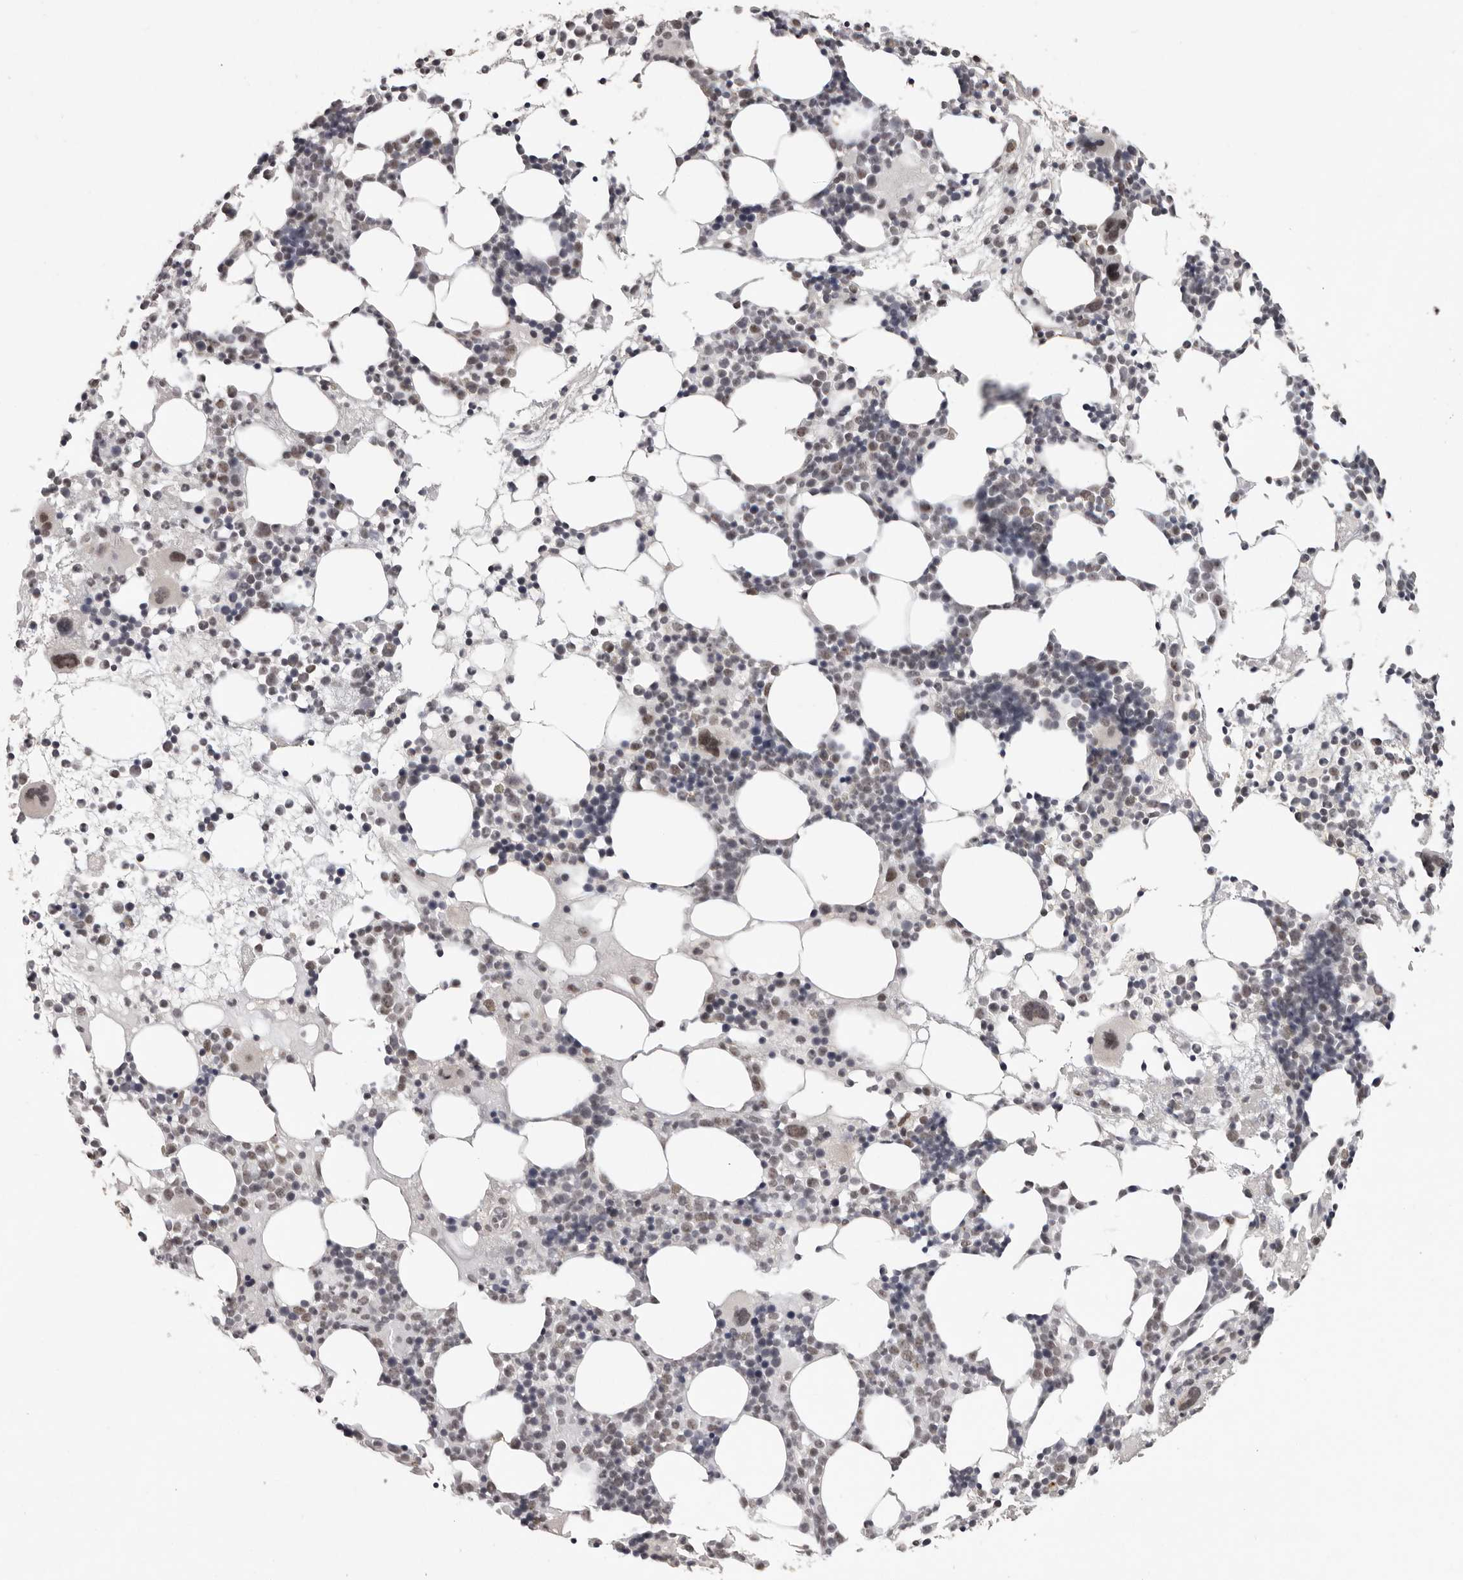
{"staining": {"intensity": "moderate", "quantity": "<25%", "location": "nuclear"}, "tissue": "bone marrow", "cell_type": "Hematopoietic cells", "image_type": "normal", "snomed": [{"axis": "morphology", "description": "Normal tissue, NOS"}, {"axis": "topography", "description": "Bone marrow"}], "caption": "Immunohistochemical staining of normal human bone marrow demonstrates moderate nuclear protein positivity in about <25% of hematopoietic cells.", "gene": "SRCAP", "patient": {"sex": "female", "age": 57}}